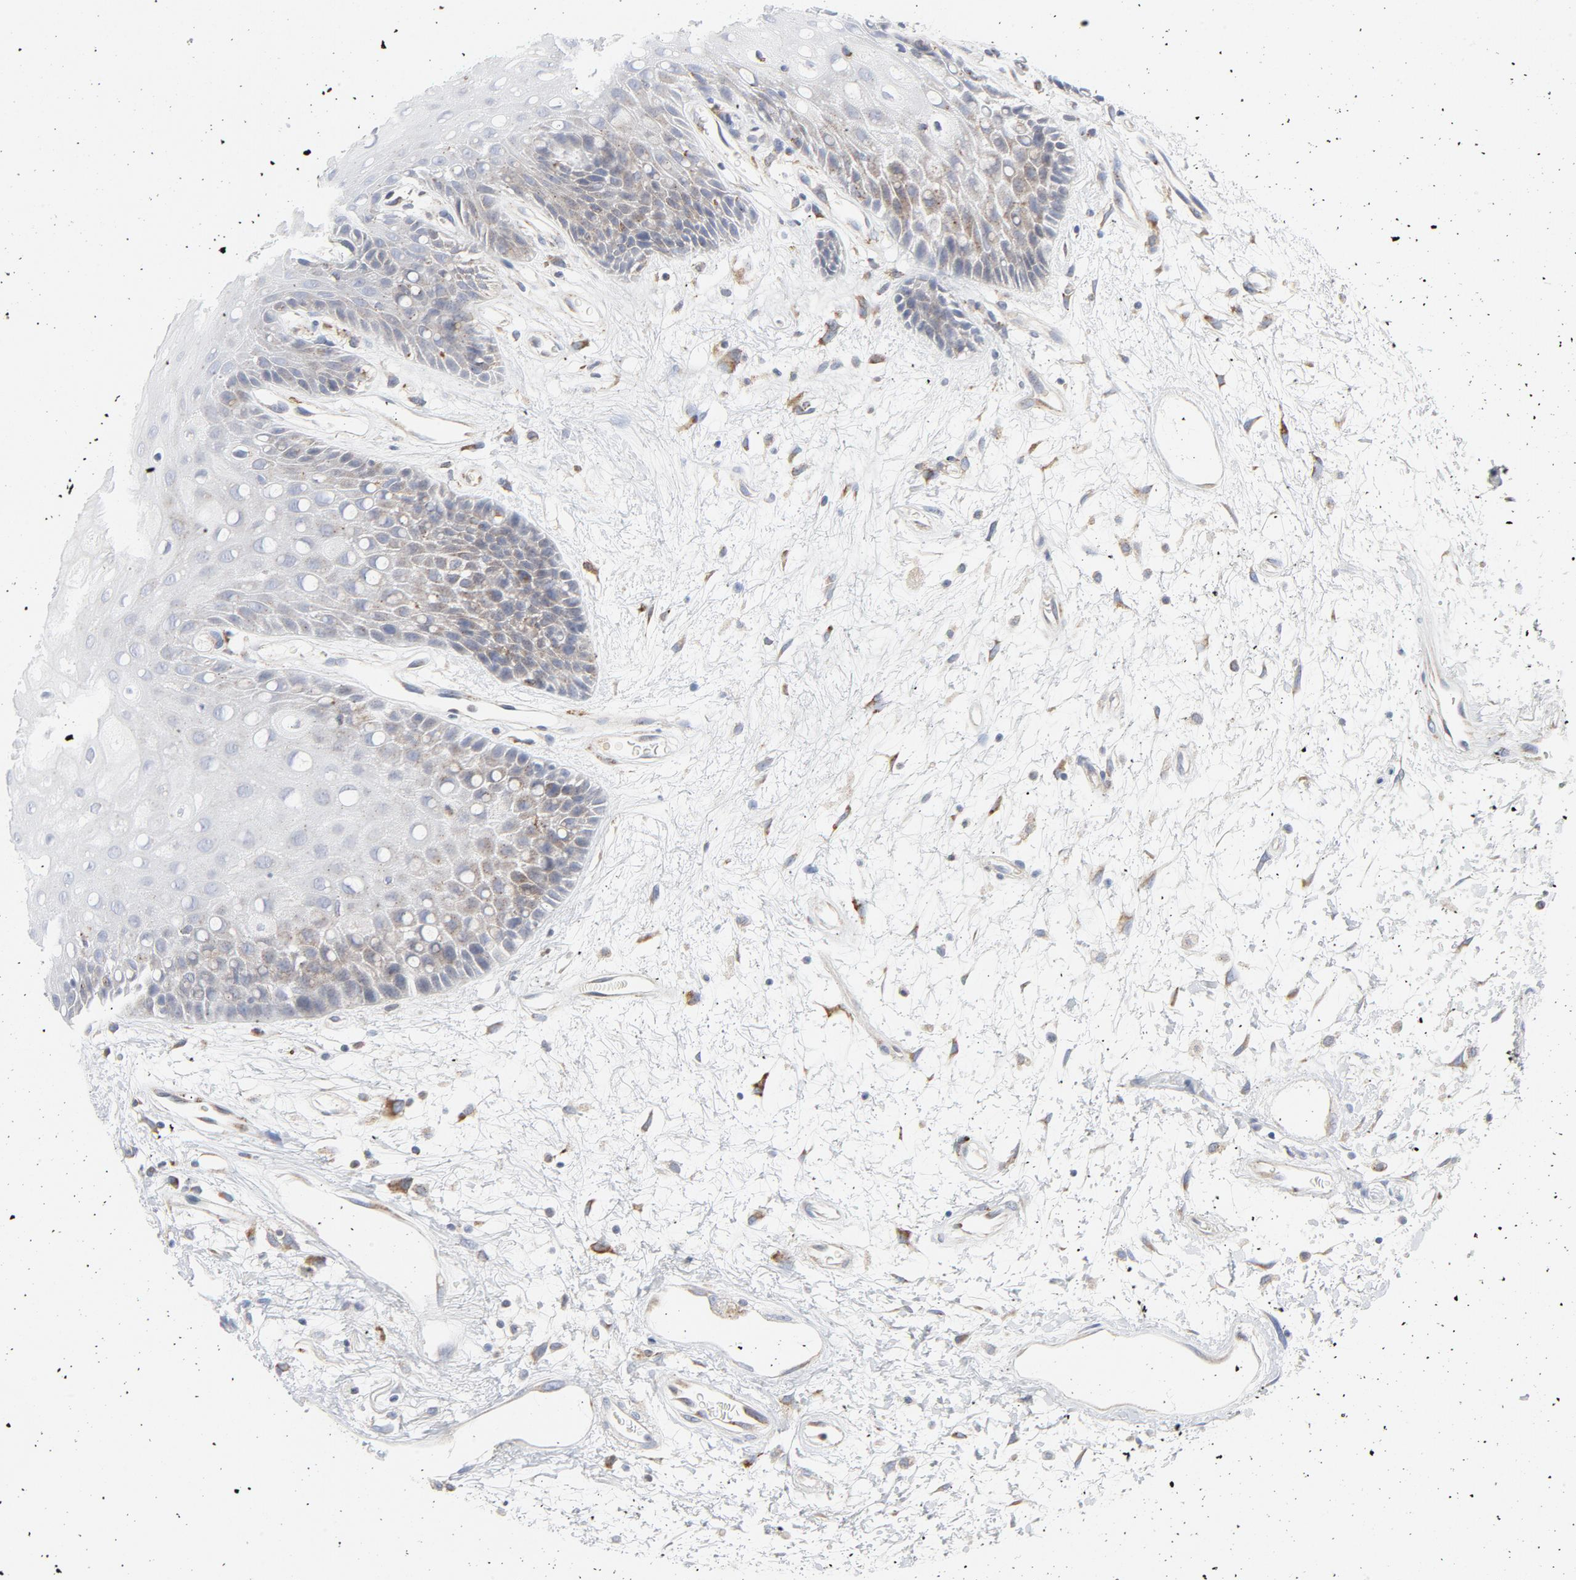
{"staining": {"intensity": "moderate", "quantity": "<25%", "location": "cytoplasmic/membranous"}, "tissue": "oral mucosa", "cell_type": "Squamous epithelial cells", "image_type": "normal", "snomed": [{"axis": "morphology", "description": "Normal tissue, NOS"}, {"axis": "morphology", "description": "Squamous cell carcinoma, NOS"}, {"axis": "topography", "description": "Skeletal muscle"}, {"axis": "topography", "description": "Oral tissue"}, {"axis": "topography", "description": "Head-Neck"}], "caption": "A high-resolution micrograph shows immunohistochemistry staining of unremarkable oral mucosa, which exhibits moderate cytoplasmic/membranous positivity in approximately <25% of squamous epithelial cells. The protein is stained brown, and the nuclei are stained in blue (DAB (3,3'-diaminobenzidine) IHC with brightfield microscopy, high magnification).", "gene": "LRP6", "patient": {"sex": "female", "age": 84}}